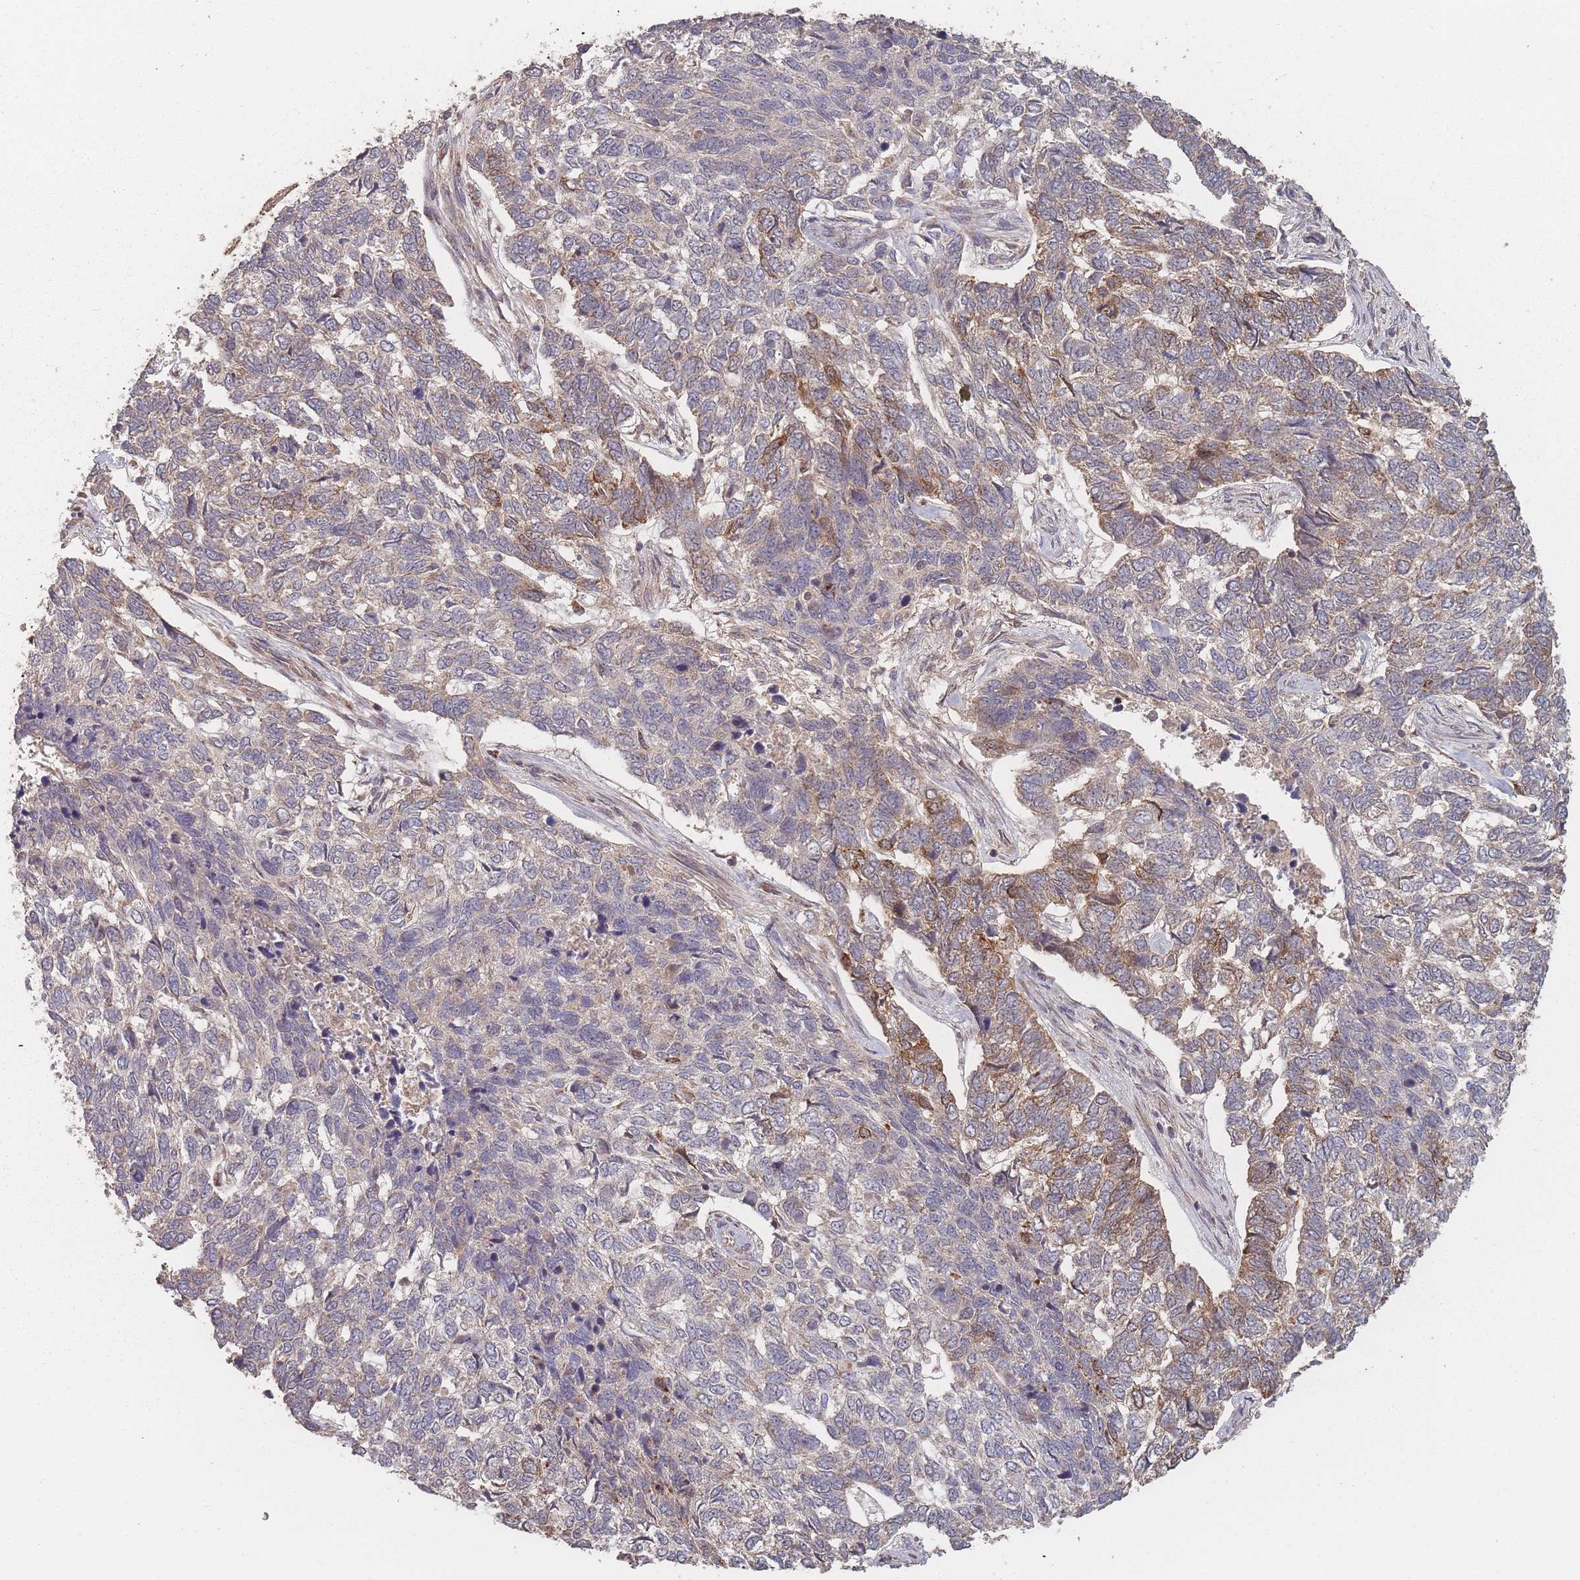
{"staining": {"intensity": "moderate", "quantity": "25%-75%", "location": "cytoplasmic/membranous"}, "tissue": "skin cancer", "cell_type": "Tumor cells", "image_type": "cancer", "snomed": [{"axis": "morphology", "description": "Basal cell carcinoma"}, {"axis": "topography", "description": "Skin"}], "caption": "Skin cancer stained for a protein exhibits moderate cytoplasmic/membranous positivity in tumor cells.", "gene": "LYRM7", "patient": {"sex": "female", "age": 65}}